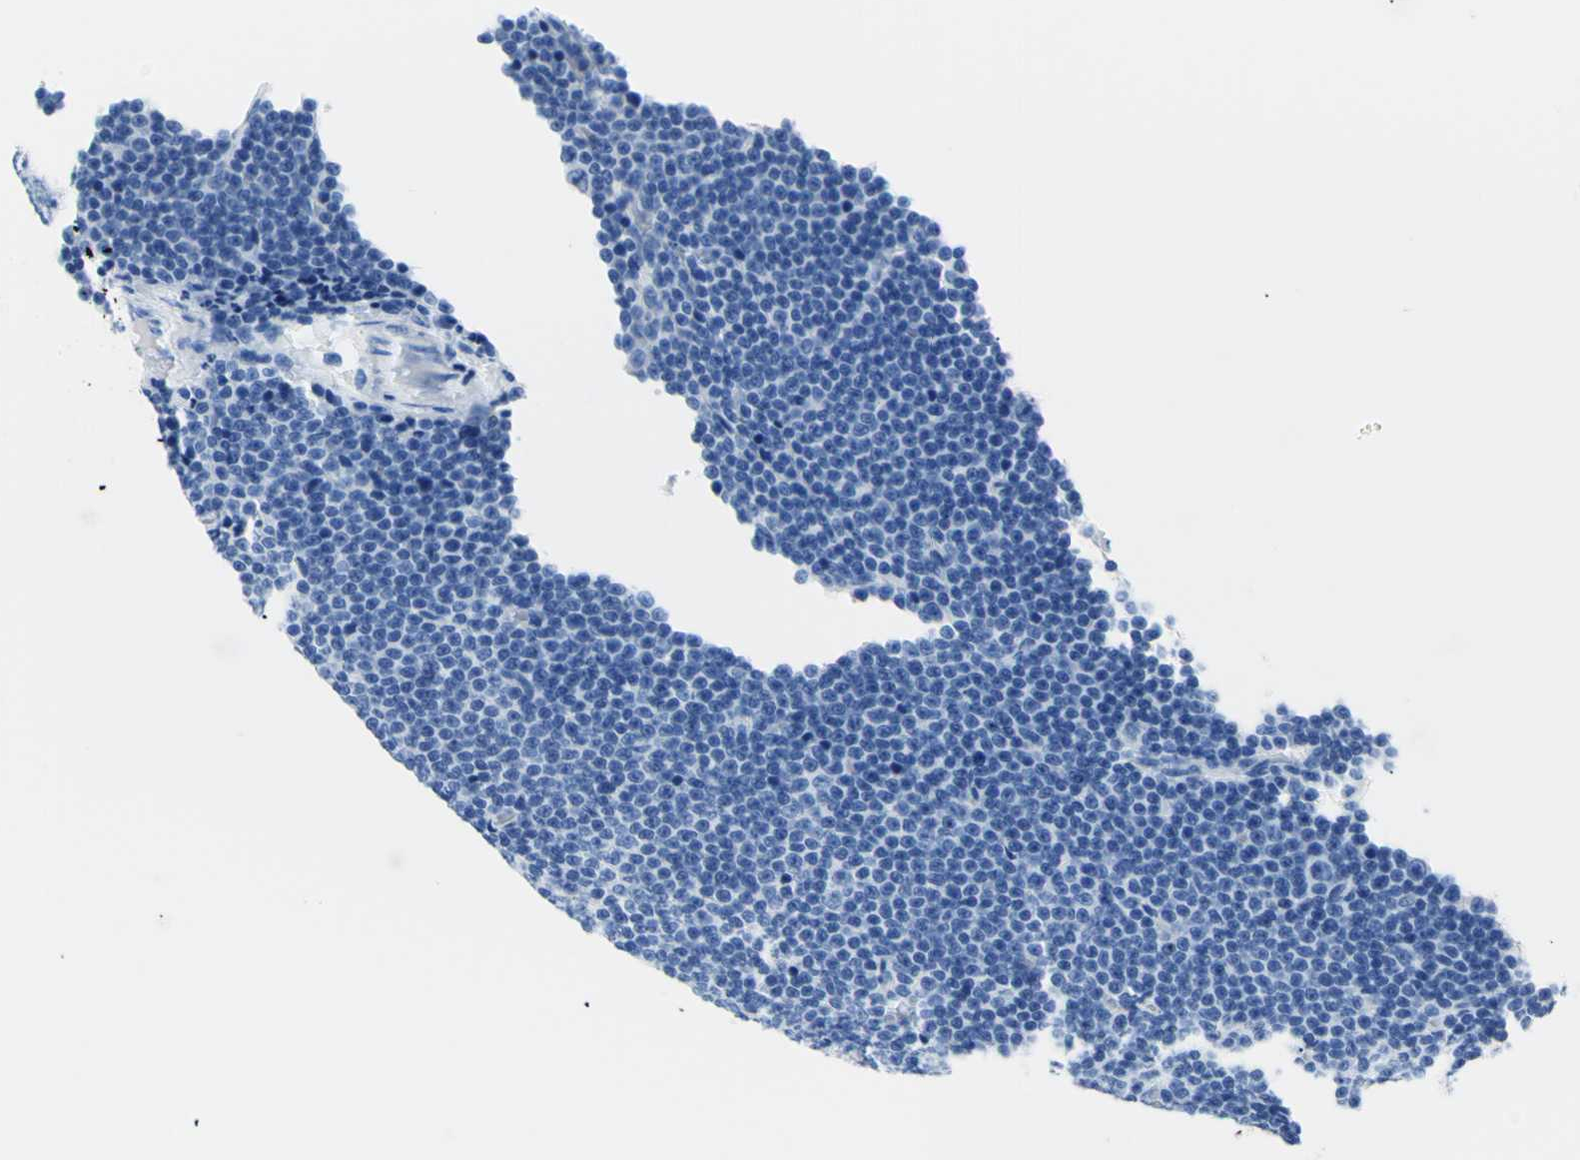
{"staining": {"intensity": "negative", "quantity": "none", "location": "none"}, "tissue": "lymphoma", "cell_type": "Tumor cells", "image_type": "cancer", "snomed": [{"axis": "morphology", "description": "Malignant lymphoma, non-Hodgkin's type, Low grade"}, {"axis": "topography", "description": "Lymph node"}], "caption": "This is an immunohistochemistry micrograph of lymphoma. There is no expression in tumor cells.", "gene": "MYH2", "patient": {"sex": "female", "age": 67}}